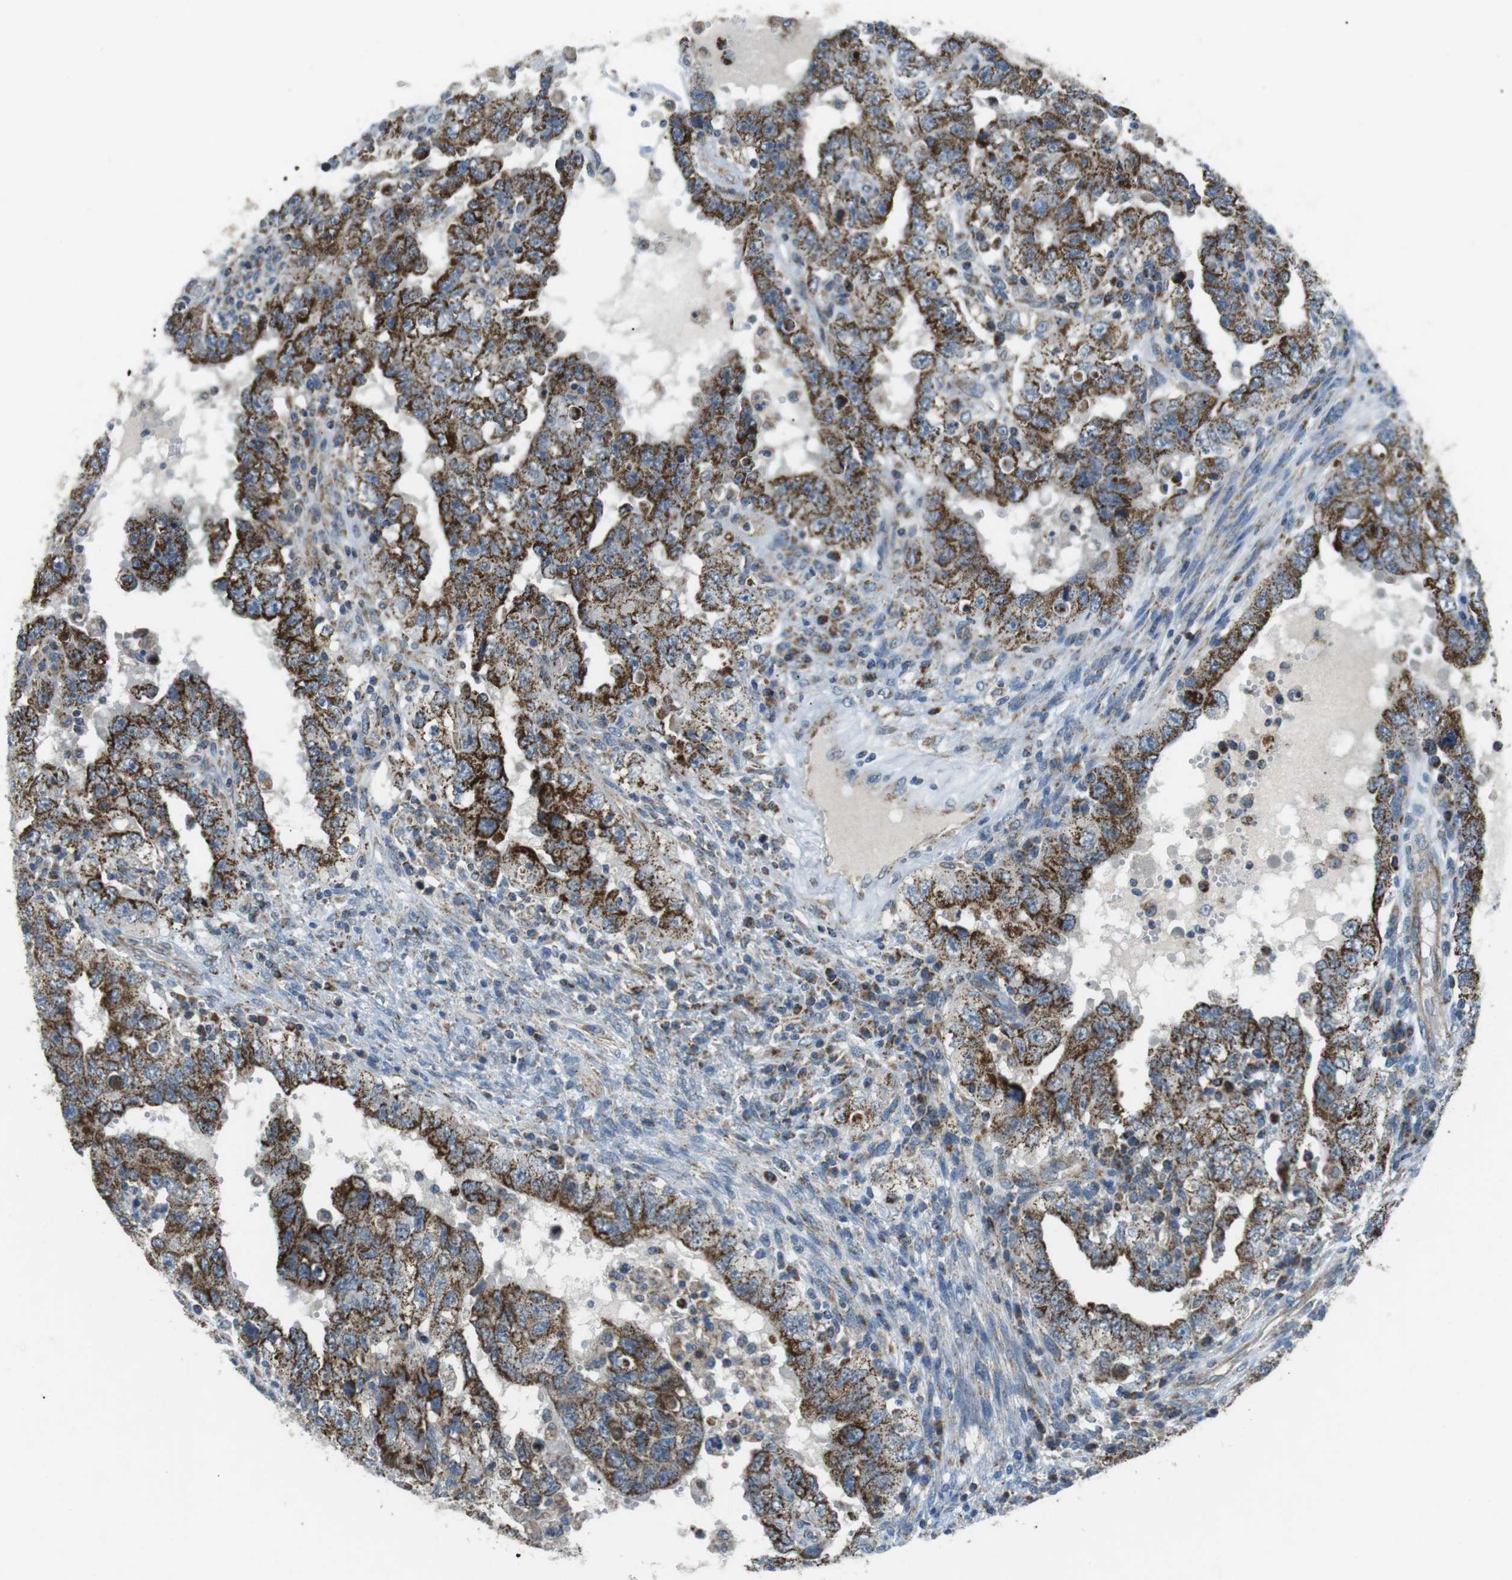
{"staining": {"intensity": "strong", "quantity": ">75%", "location": "cytoplasmic/membranous"}, "tissue": "testis cancer", "cell_type": "Tumor cells", "image_type": "cancer", "snomed": [{"axis": "morphology", "description": "Carcinoma, Embryonal, NOS"}, {"axis": "topography", "description": "Testis"}], "caption": "Immunohistochemistry (IHC) (DAB (3,3'-diaminobenzidine)) staining of human embryonal carcinoma (testis) reveals strong cytoplasmic/membranous protein positivity in approximately >75% of tumor cells.", "gene": "BACE1", "patient": {"sex": "male", "age": 26}}